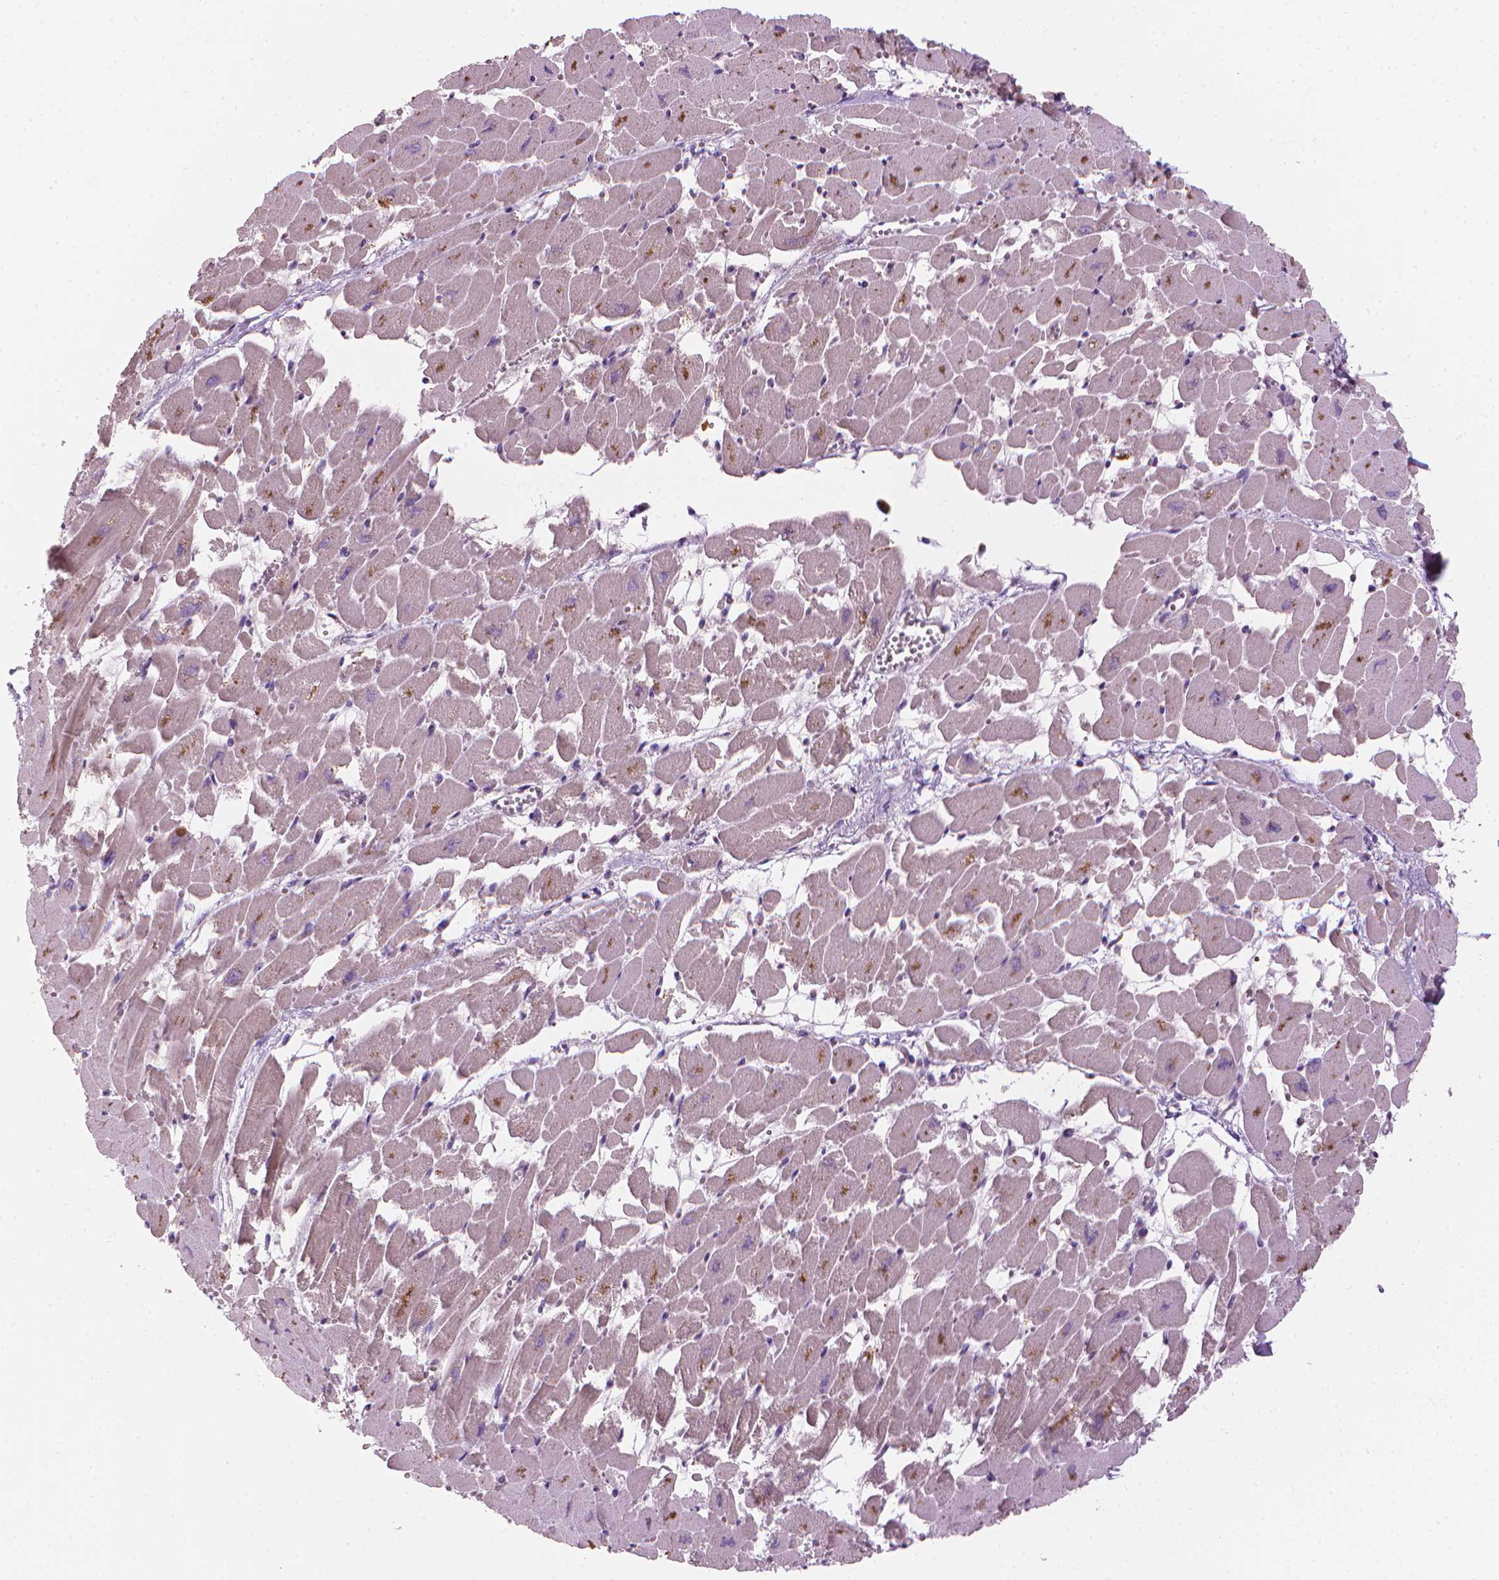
{"staining": {"intensity": "weak", "quantity": "25%-75%", "location": "cytoplasmic/membranous"}, "tissue": "heart muscle", "cell_type": "Cardiomyocytes", "image_type": "normal", "snomed": [{"axis": "morphology", "description": "Normal tissue, NOS"}, {"axis": "topography", "description": "Heart"}], "caption": "About 25%-75% of cardiomyocytes in normal human heart muscle display weak cytoplasmic/membranous protein staining as visualized by brown immunohistochemical staining.", "gene": "RIIAD1", "patient": {"sex": "female", "age": 52}}